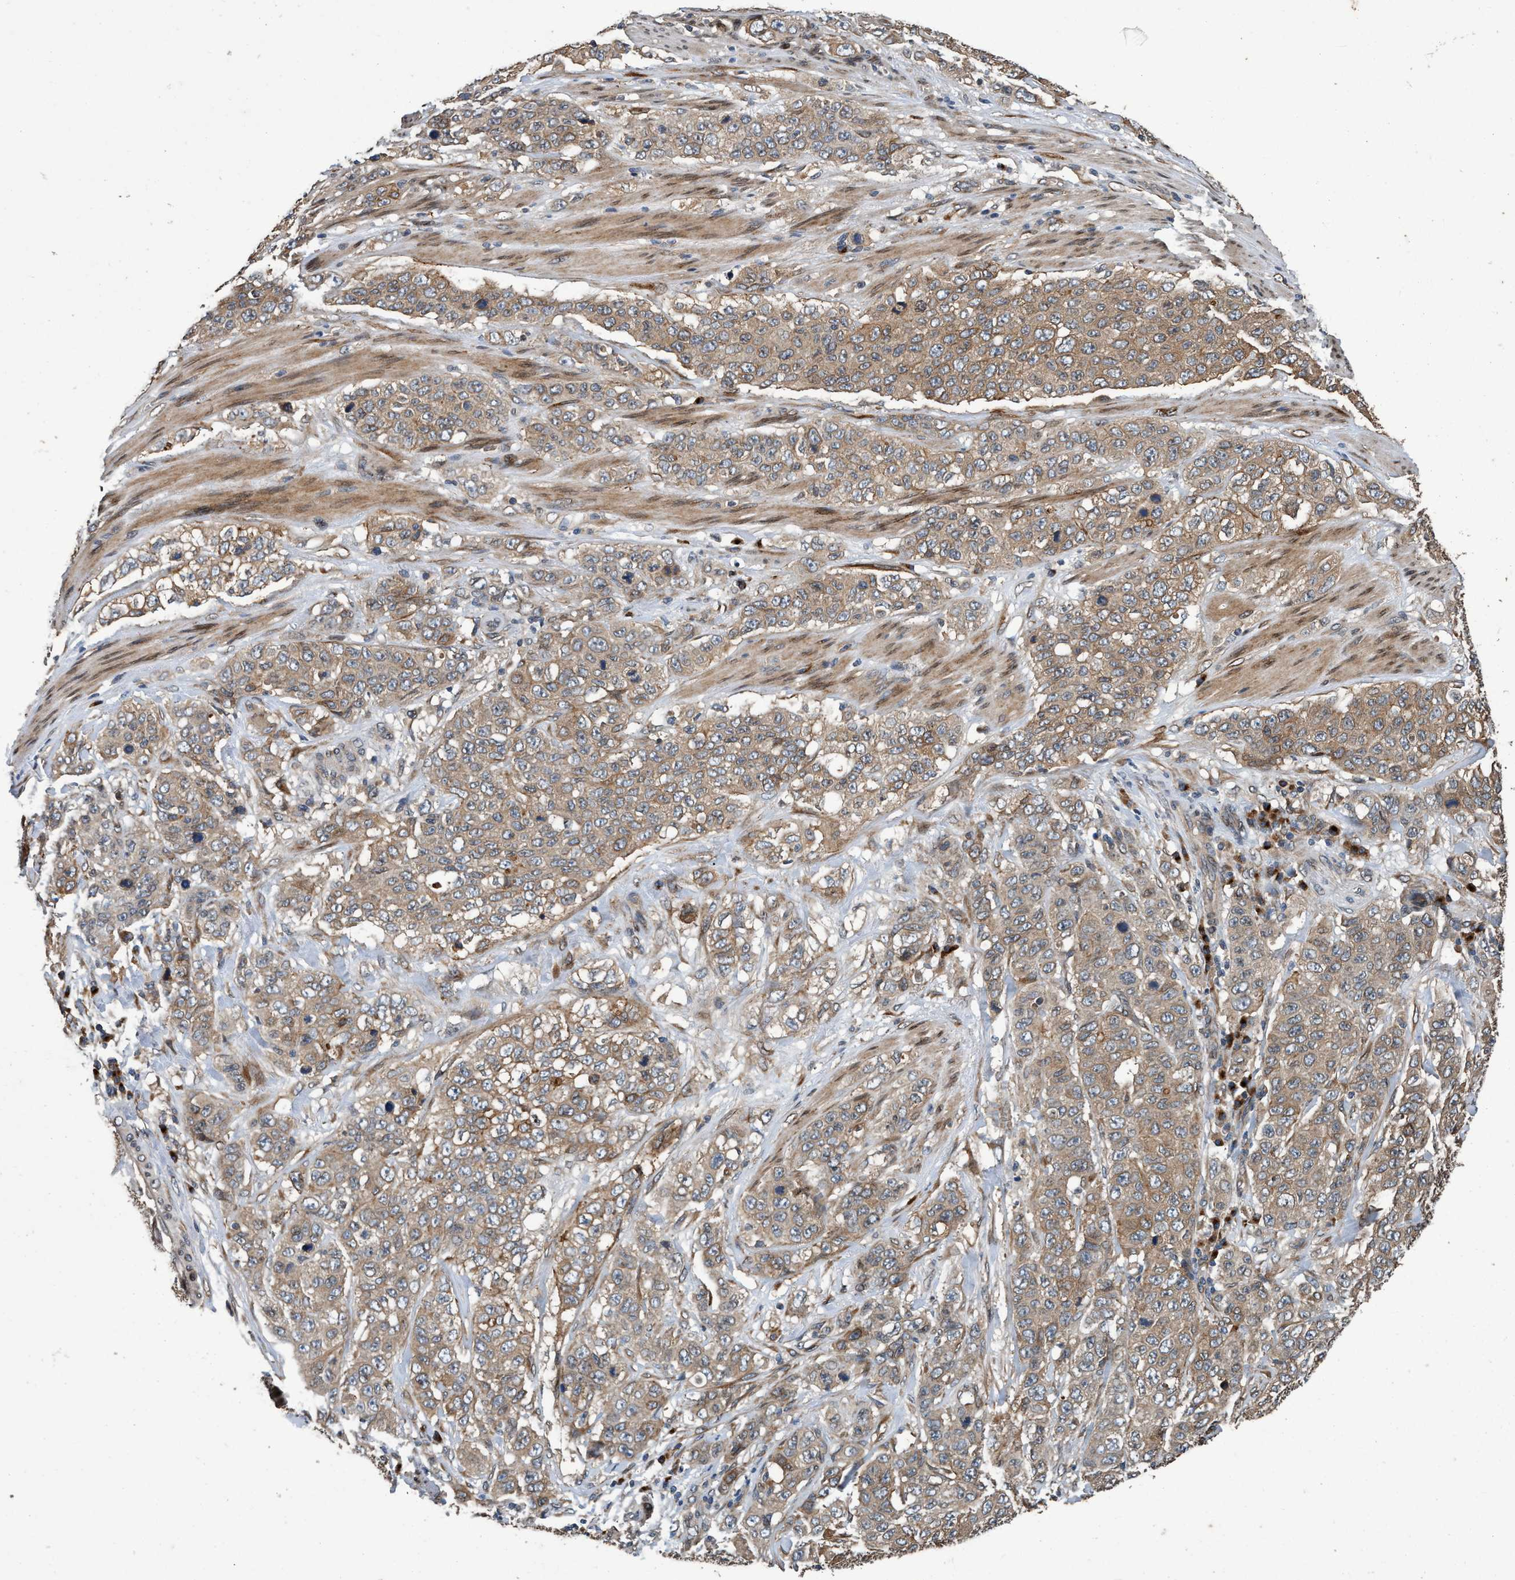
{"staining": {"intensity": "weak", "quantity": ">75%", "location": "cytoplasmic/membranous"}, "tissue": "stomach cancer", "cell_type": "Tumor cells", "image_type": "cancer", "snomed": [{"axis": "morphology", "description": "Adenocarcinoma, NOS"}, {"axis": "topography", "description": "Stomach"}], "caption": "IHC (DAB (3,3'-diaminobenzidine)) staining of stomach cancer (adenocarcinoma) reveals weak cytoplasmic/membranous protein expression in about >75% of tumor cells. (IHC, brightfield microscopy, high magnification).", "gene": "MACC1", "patient": {"sex": "male", "age": 48}}